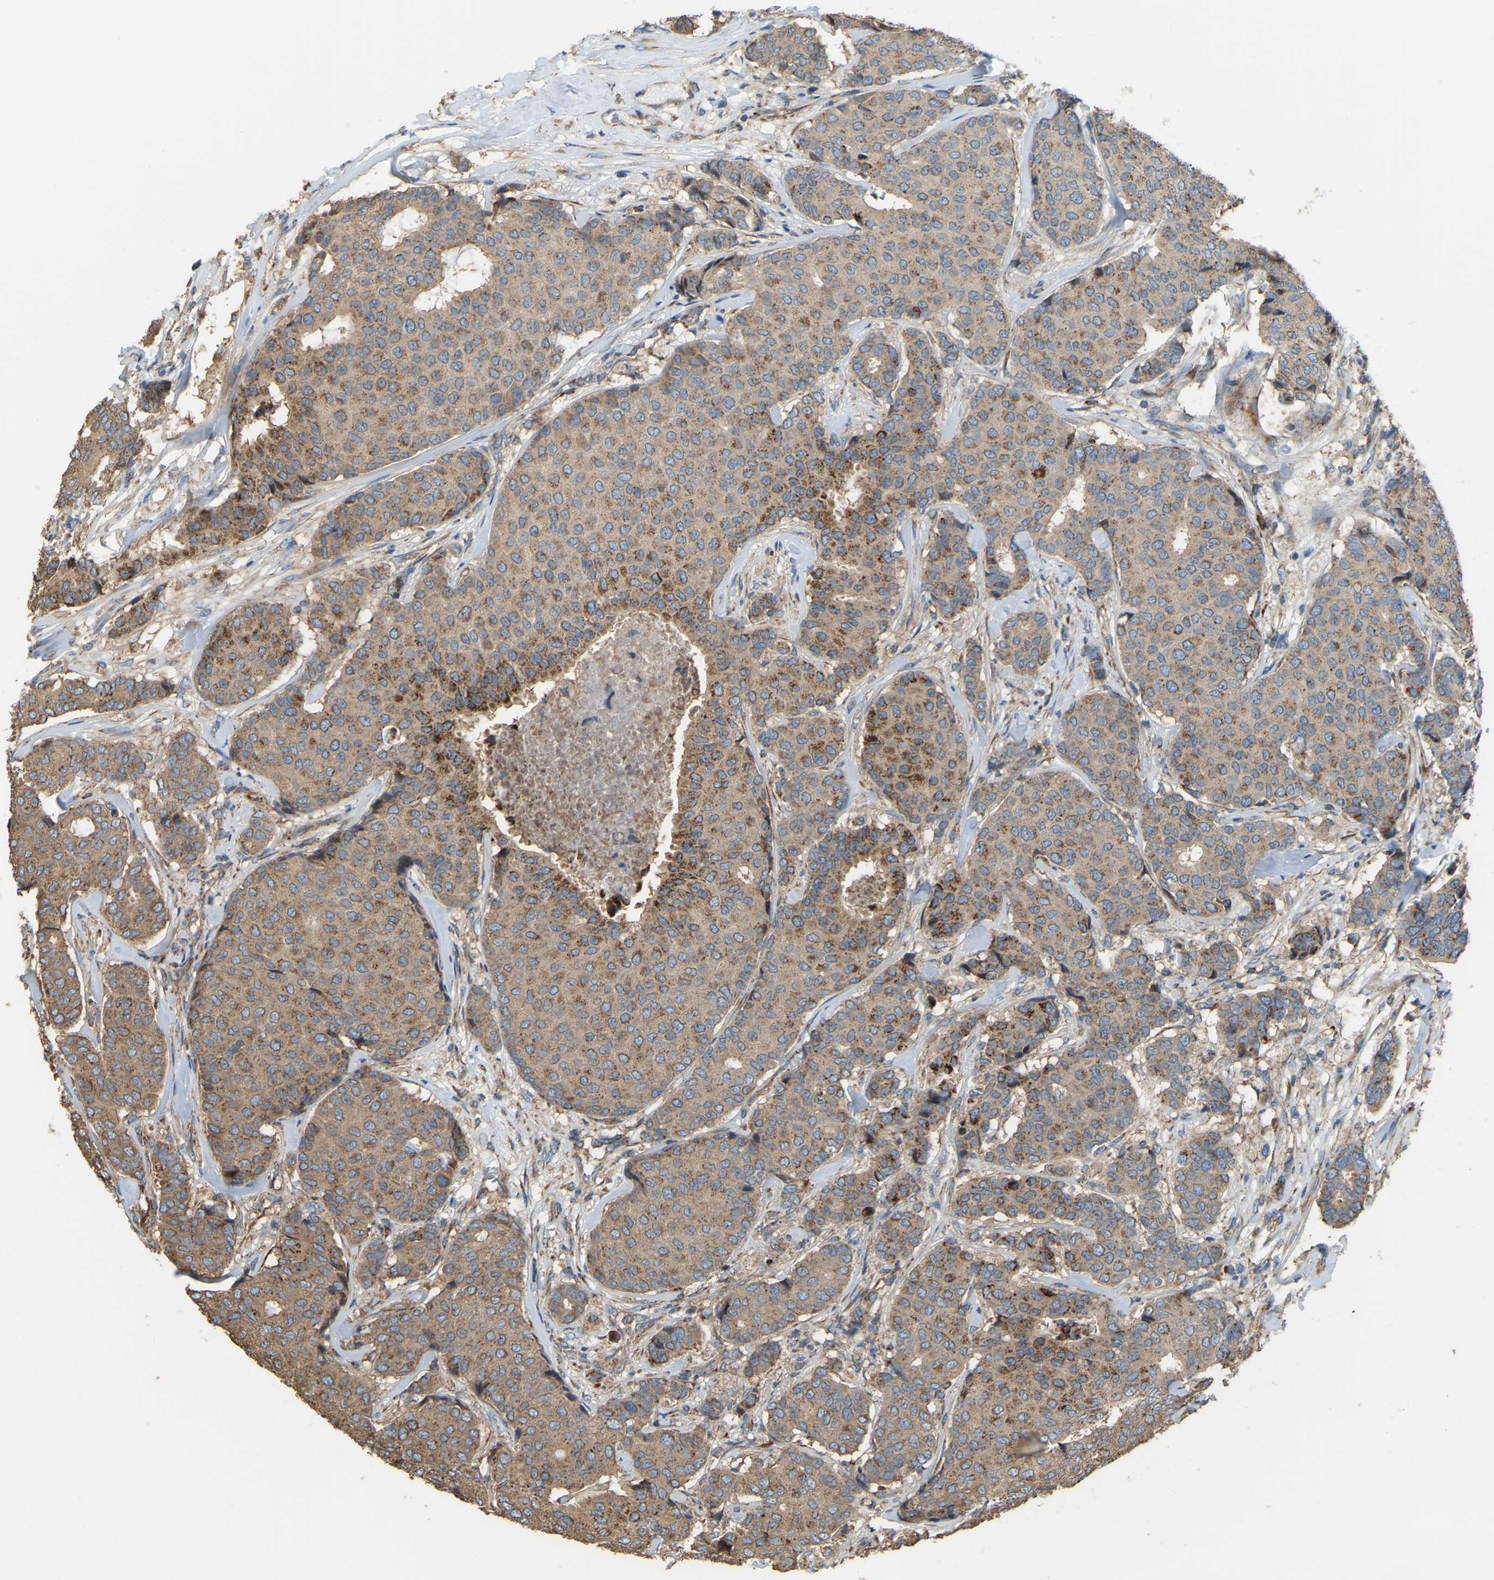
{"staining": {"intensity": "moderate", "quantity": ">75%", "location": "cytoplasmic/membranous"}, "tissue": "breast cancer", "cell_type": "Tumor cells", "image_type": "cancer", "snomed": [{"axis": "morphology", "description": "Duct carcinoma"}, {"axis": "topography", "description": "Breast"}], "caption": "This histopathology image reveals immunohistochemistry (IHC) staining of human breast cancer (invasive ductal carcinoma), with medium moderate cytoplasmic/membranous positivity in approximately >75% of tumor cells.", "gene": "PSMD7", "patient": {"sex": "female", "age": 75}}